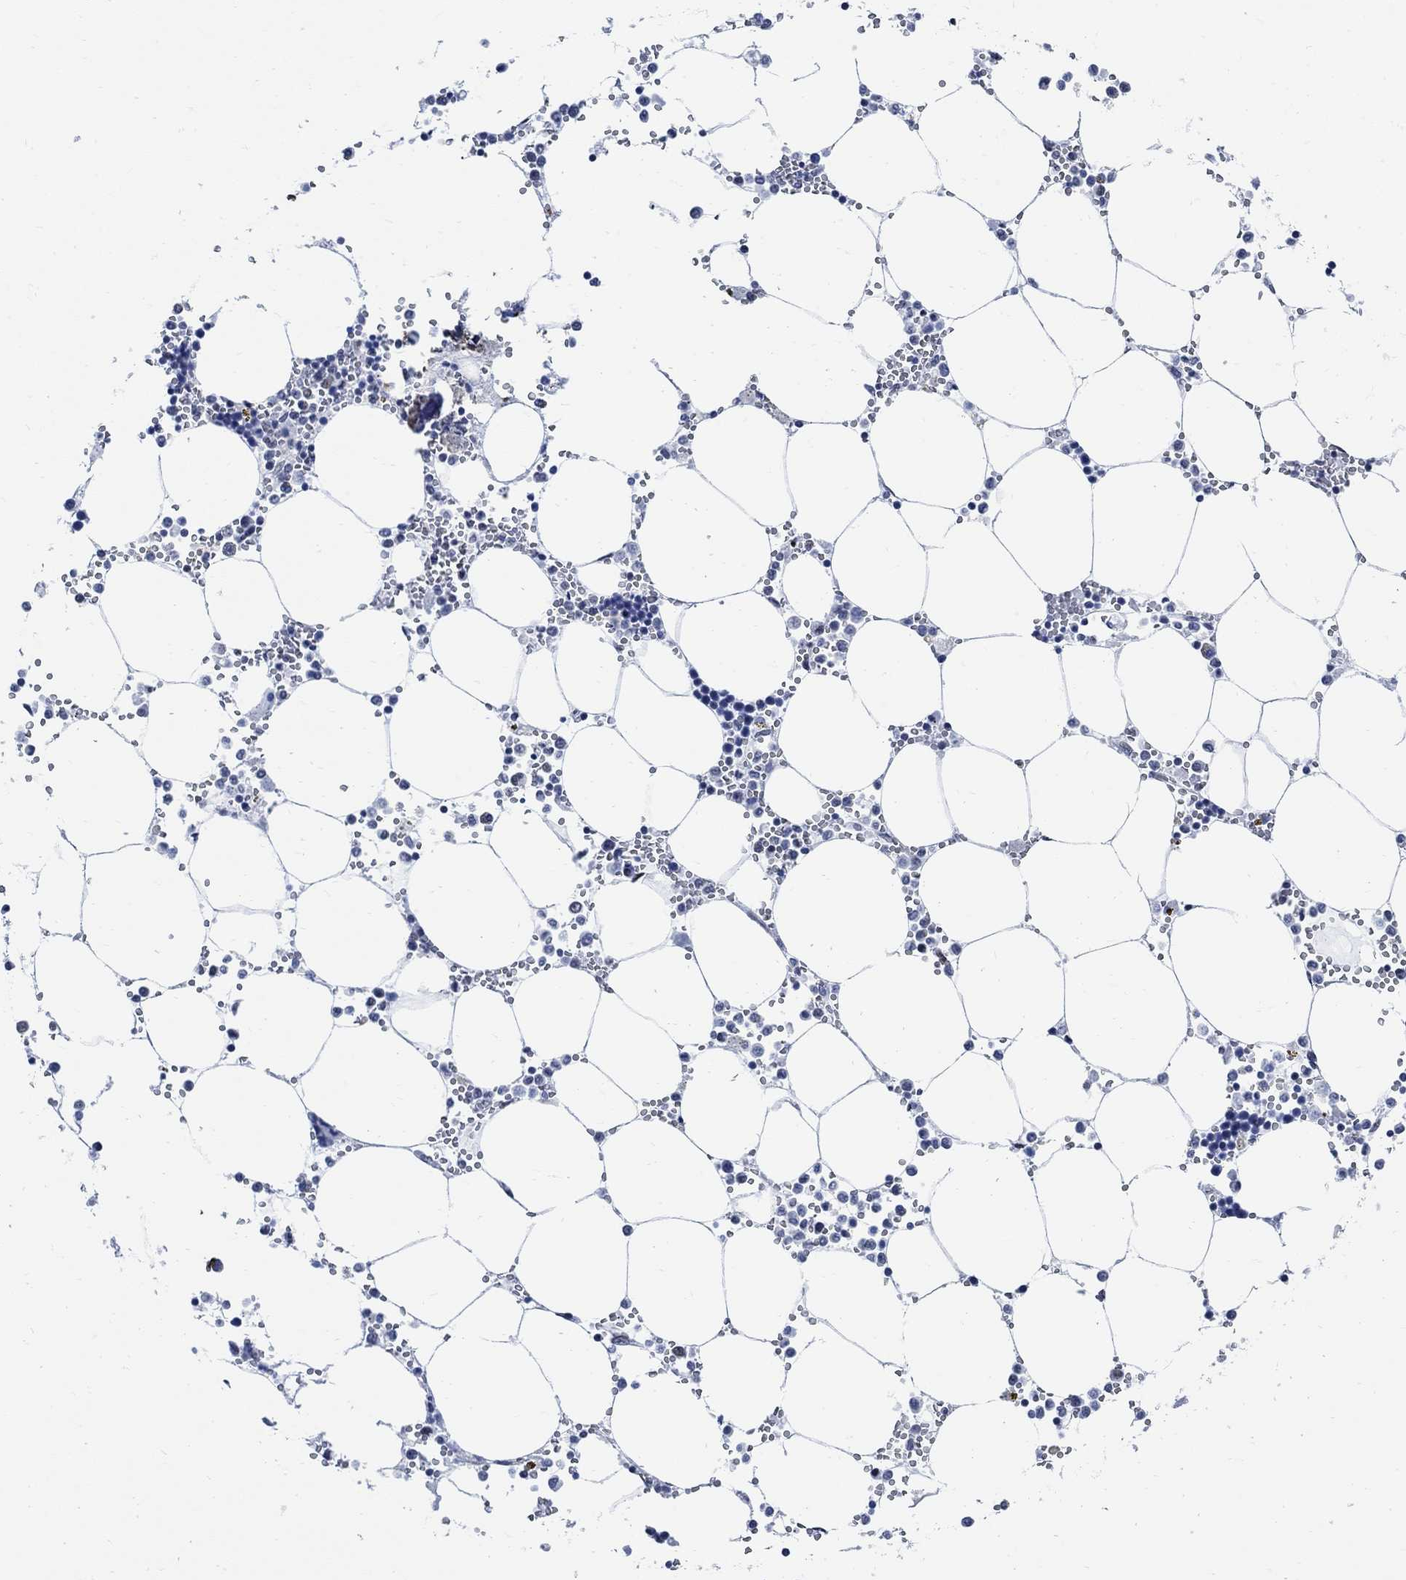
{"staining": {"intensity": "negative", "quantity": "none", "location": "none"}, "tissue": "bone marrow", "cell_type": "Hematopoietic cells", "image_type": "normal", "snomed": [{"axis": "morphology", "description": "Normal tissue, NOS"}, {"axis": "topography", "description": "Bone marrow"}], "caption": "Hematopoietic cells are negative for protein expression in benign human bone marrow. (DAB (3,3'-diaminobenzidine) immunohistochemistry (IHC) with hematoxylin counter stain).", "gene": "DLK1", "patient": {"sex": "male", "age": 54}}